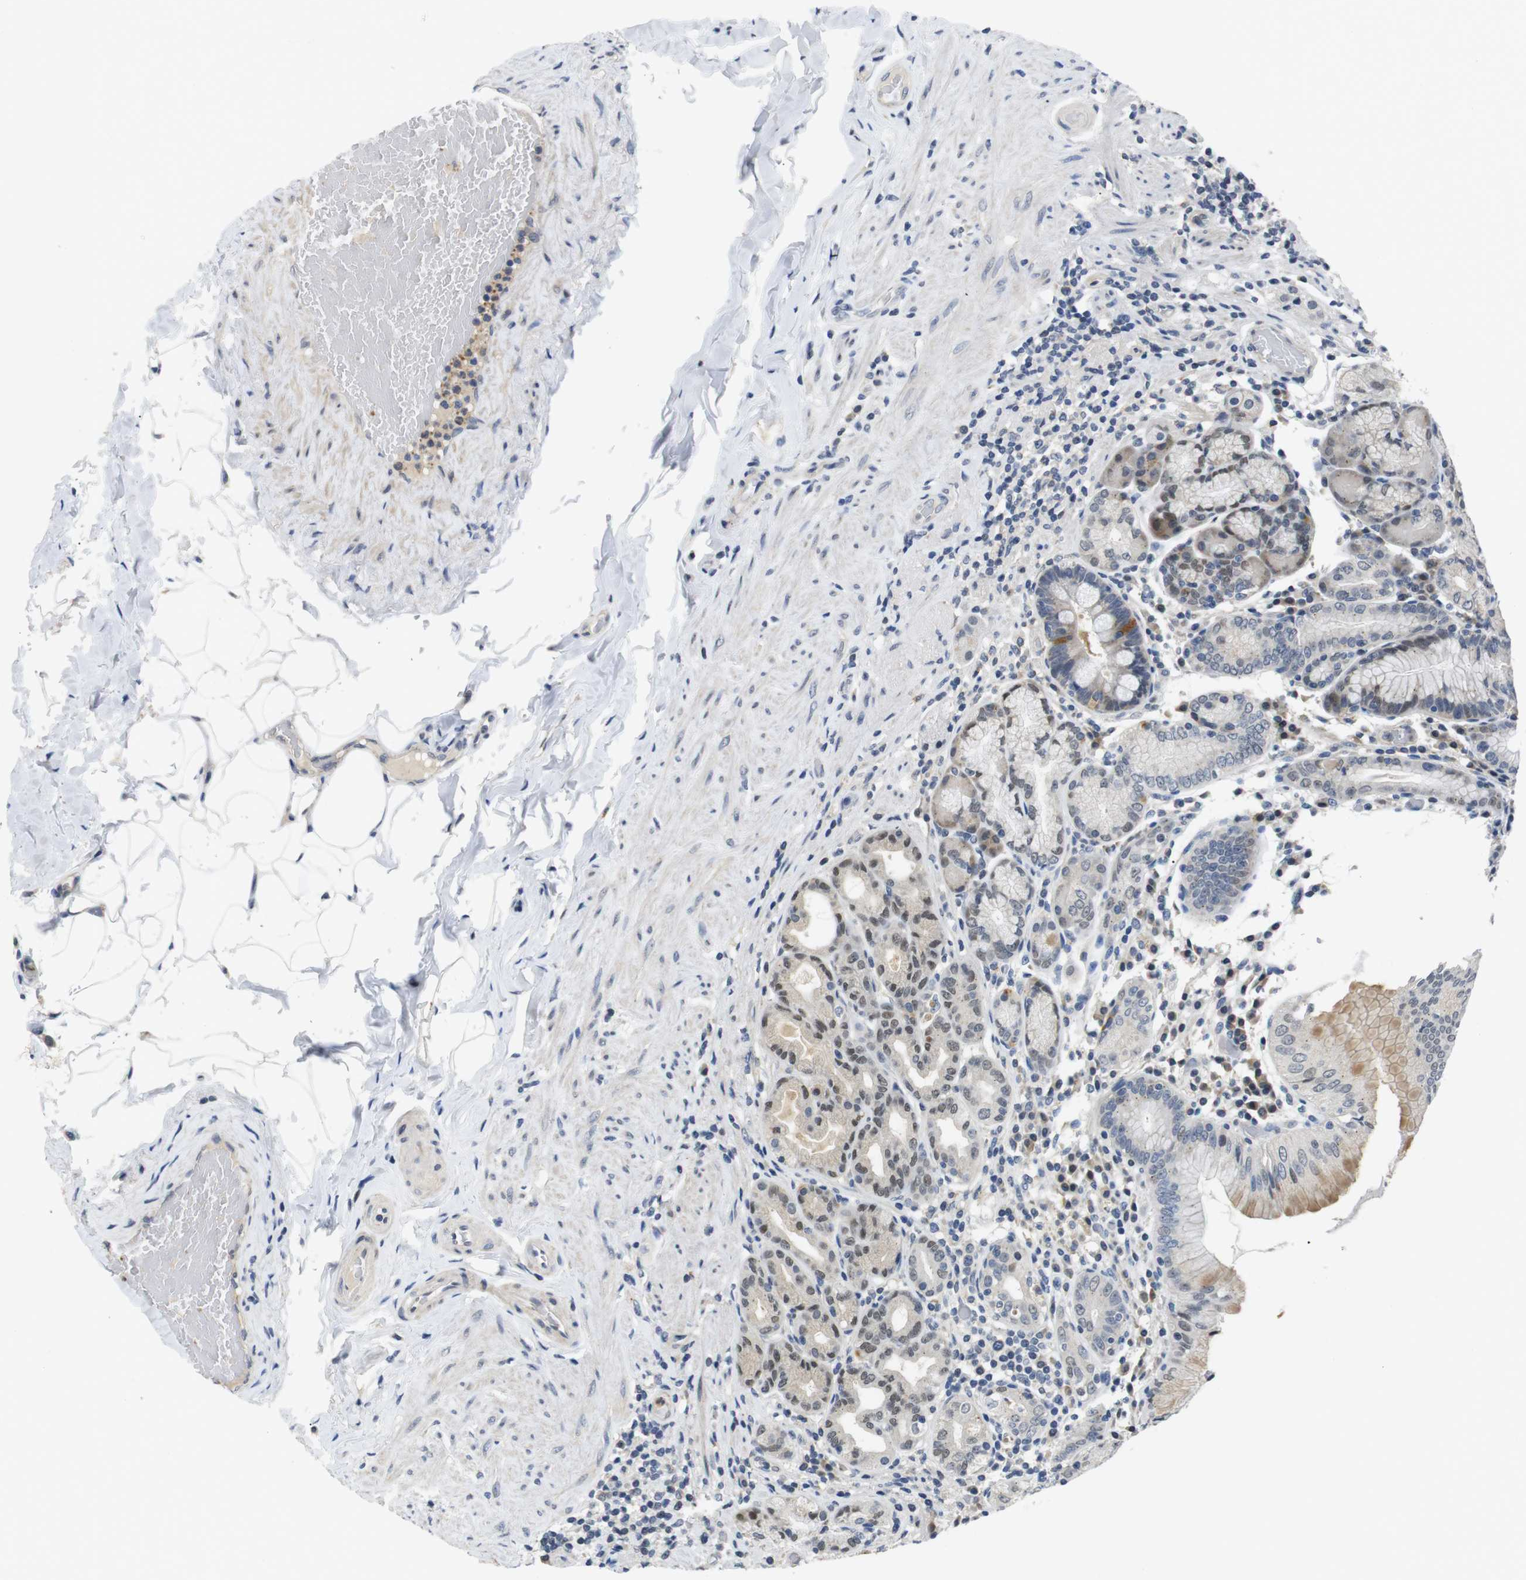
{"staining": {"intensity": "moderate", "quantity": "25%-75%", "location": "cytoplasmic/membranous"}, "tissue": "stomach", "cell_type": "Glandular cells", "image_type": "normal", "snomed": [{"axis": "morphology", "description": "Normal tissue, NOS"}, {"axis": "topography", "description": "Stomach, lower"}], "caption": "Protein staining reveals moderate cytoplasmic/membranous staining in about 25%-75% of glandular cells in normal stomach. Using DAB (3,3'-diaminobenzidine) (brown) and hematoxylin (blue) stains, captured at high magnification using brightfield microscopy.", "gene": "FNTA", "patient": {"sex": "female", "age": 76}}